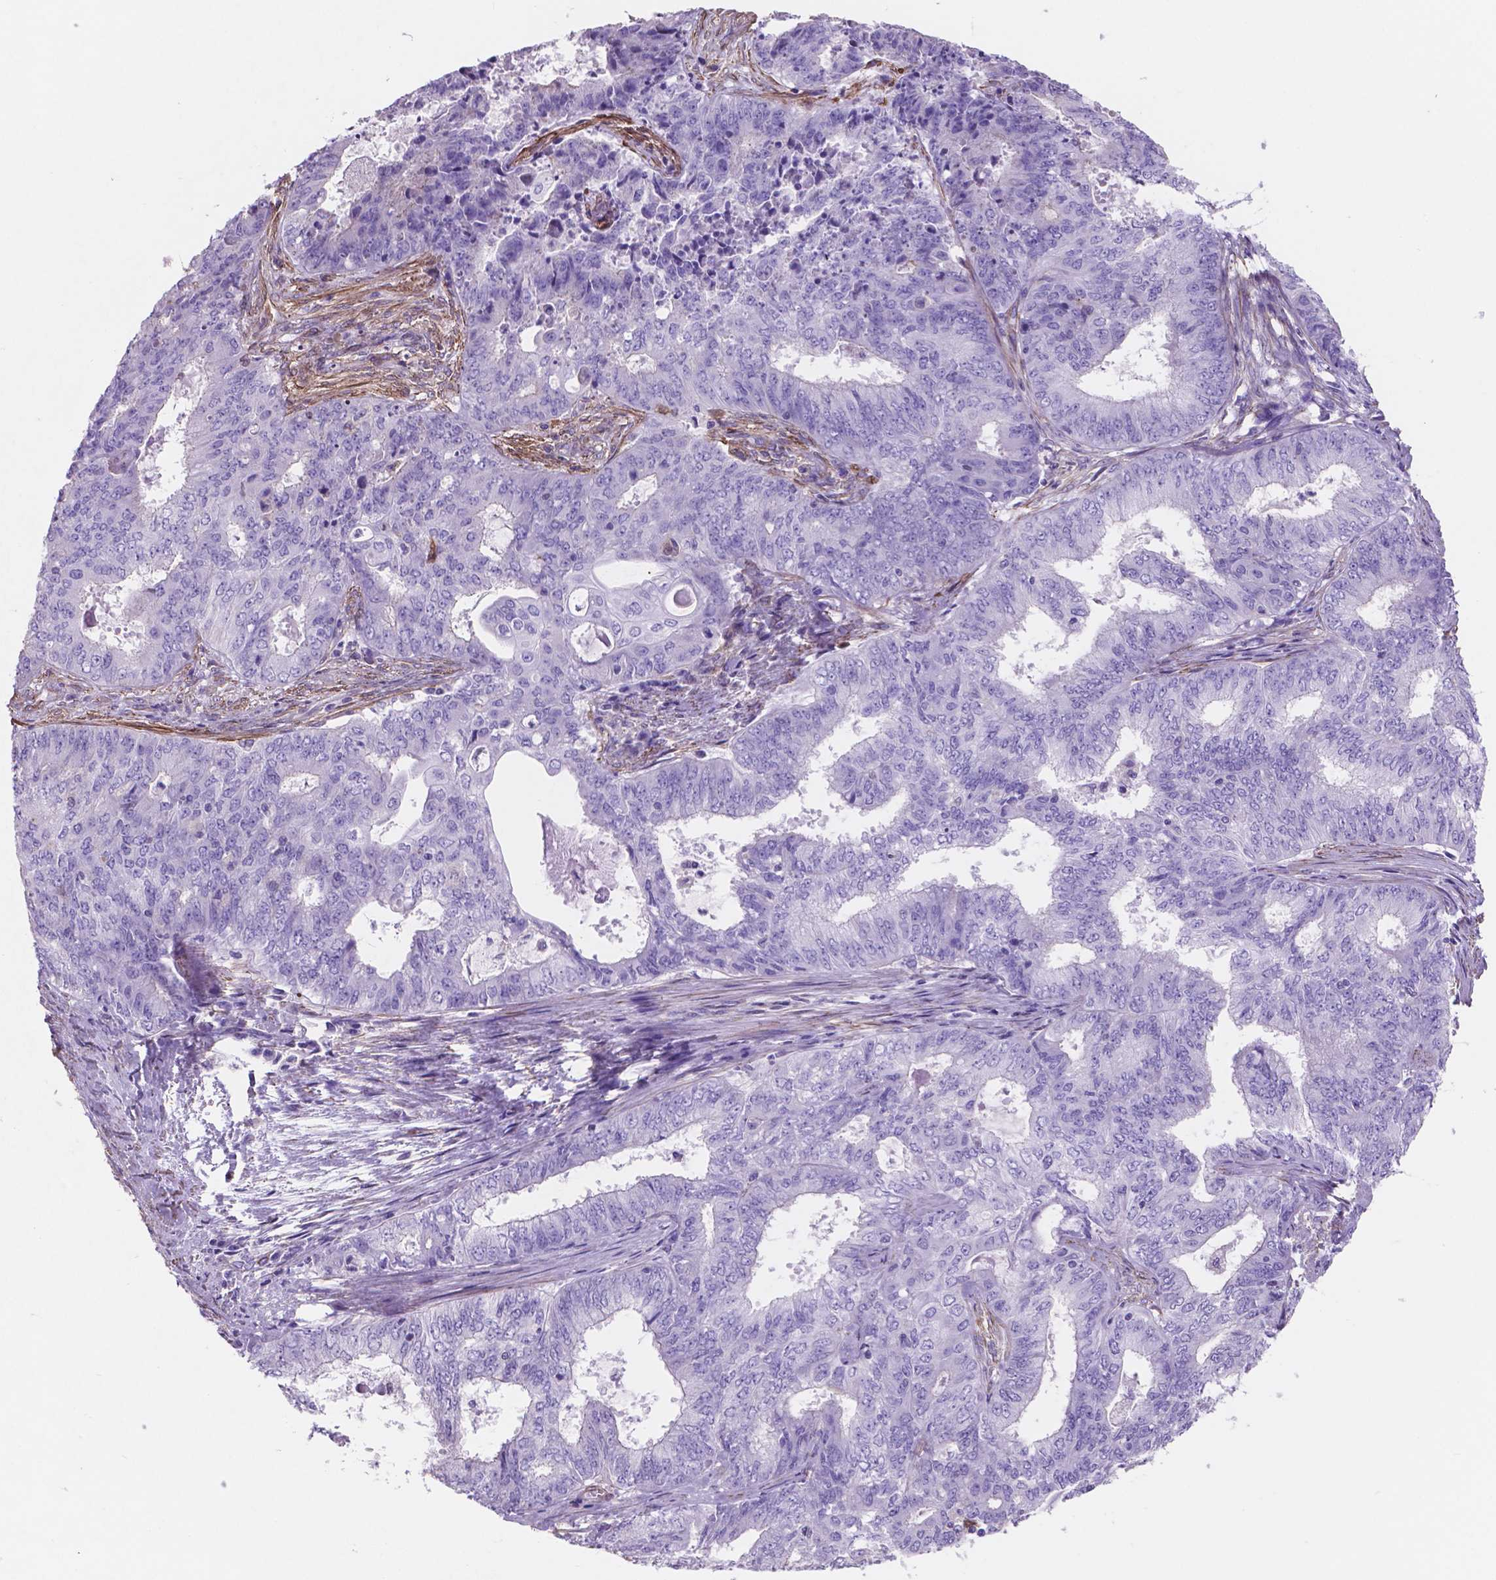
{"staining": {"intensity": "negative", "quantity": "none", "location": "none"}, "tissue": "endometrial cancer", "cell_type": "Tumor cells", "image_type": "cancer", "snomed": [{"axis": "morphology", "description": "Adenocarcinoma, NOS"}, {"axis": "topography", "description": "Endometrium"}], "caption": "A photomicrograph of endometrial cancer stained for a protein exhibits no brown staining in tumor cells. (IHC, brightfield microscopy, high magnification).", "gene": "TOR2A", "patient": {"sex": "female", "age": 62}}